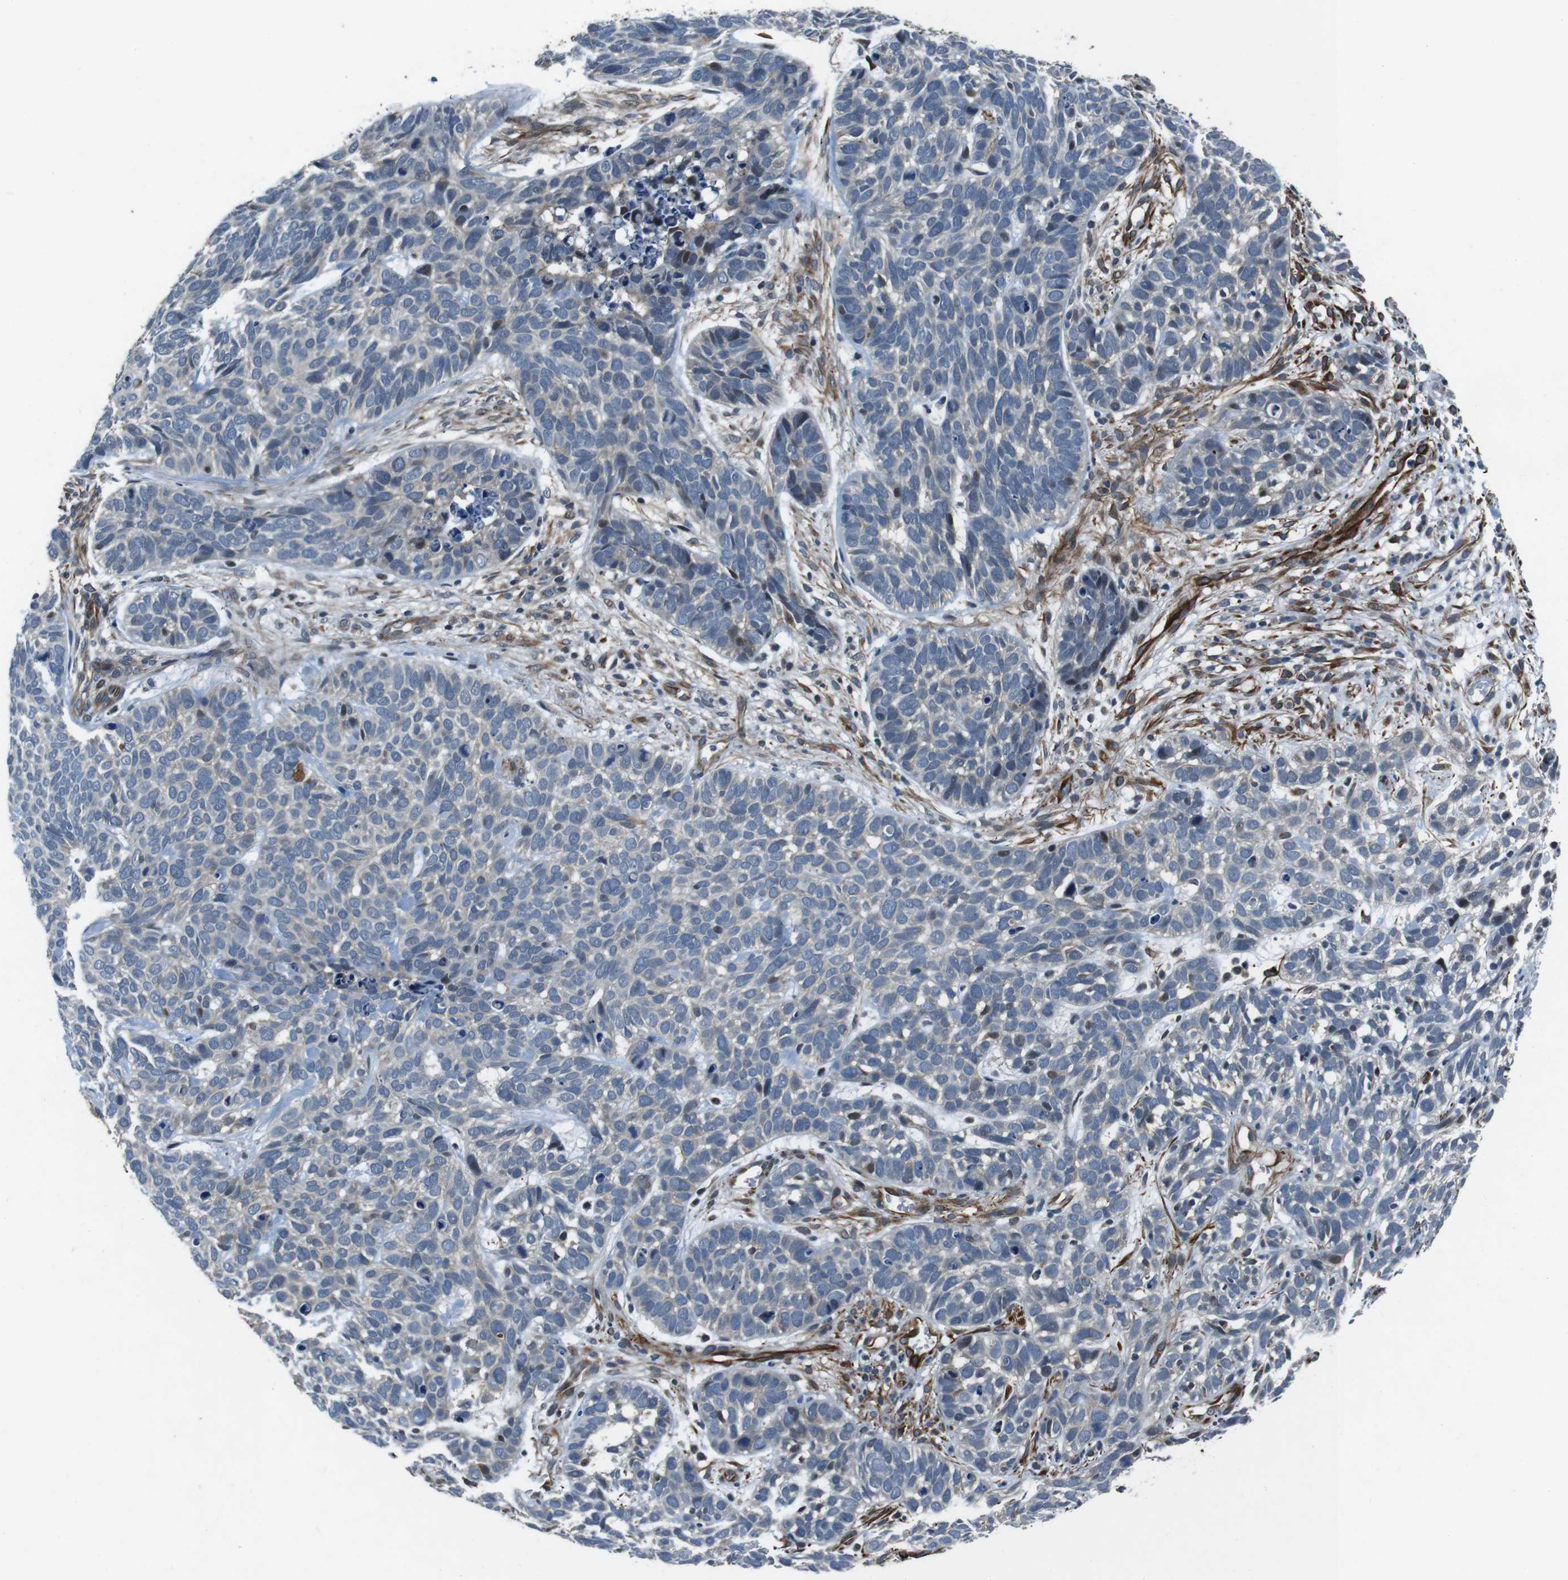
{"staining": {"intensity": "negative", "quantity": "none", "location": "none"}, "tissue": "skin cancer", "cell_type": "Tumor cells", "image_type": "cancer", "snomed": [{"axis": "morphology", "description": "Basal cell carcinoma"}, {"axis": "topography", "description": "Skin"}], "caption": "An image of skin cancer (basal cell carcinoma) stained for a protein reveals no brown staining in tumor cells. (Brightfield microscopy of DAB IHC at high magnification).", "gene": "LRRC49", "patient": {"sex": "male", "age": 87}}